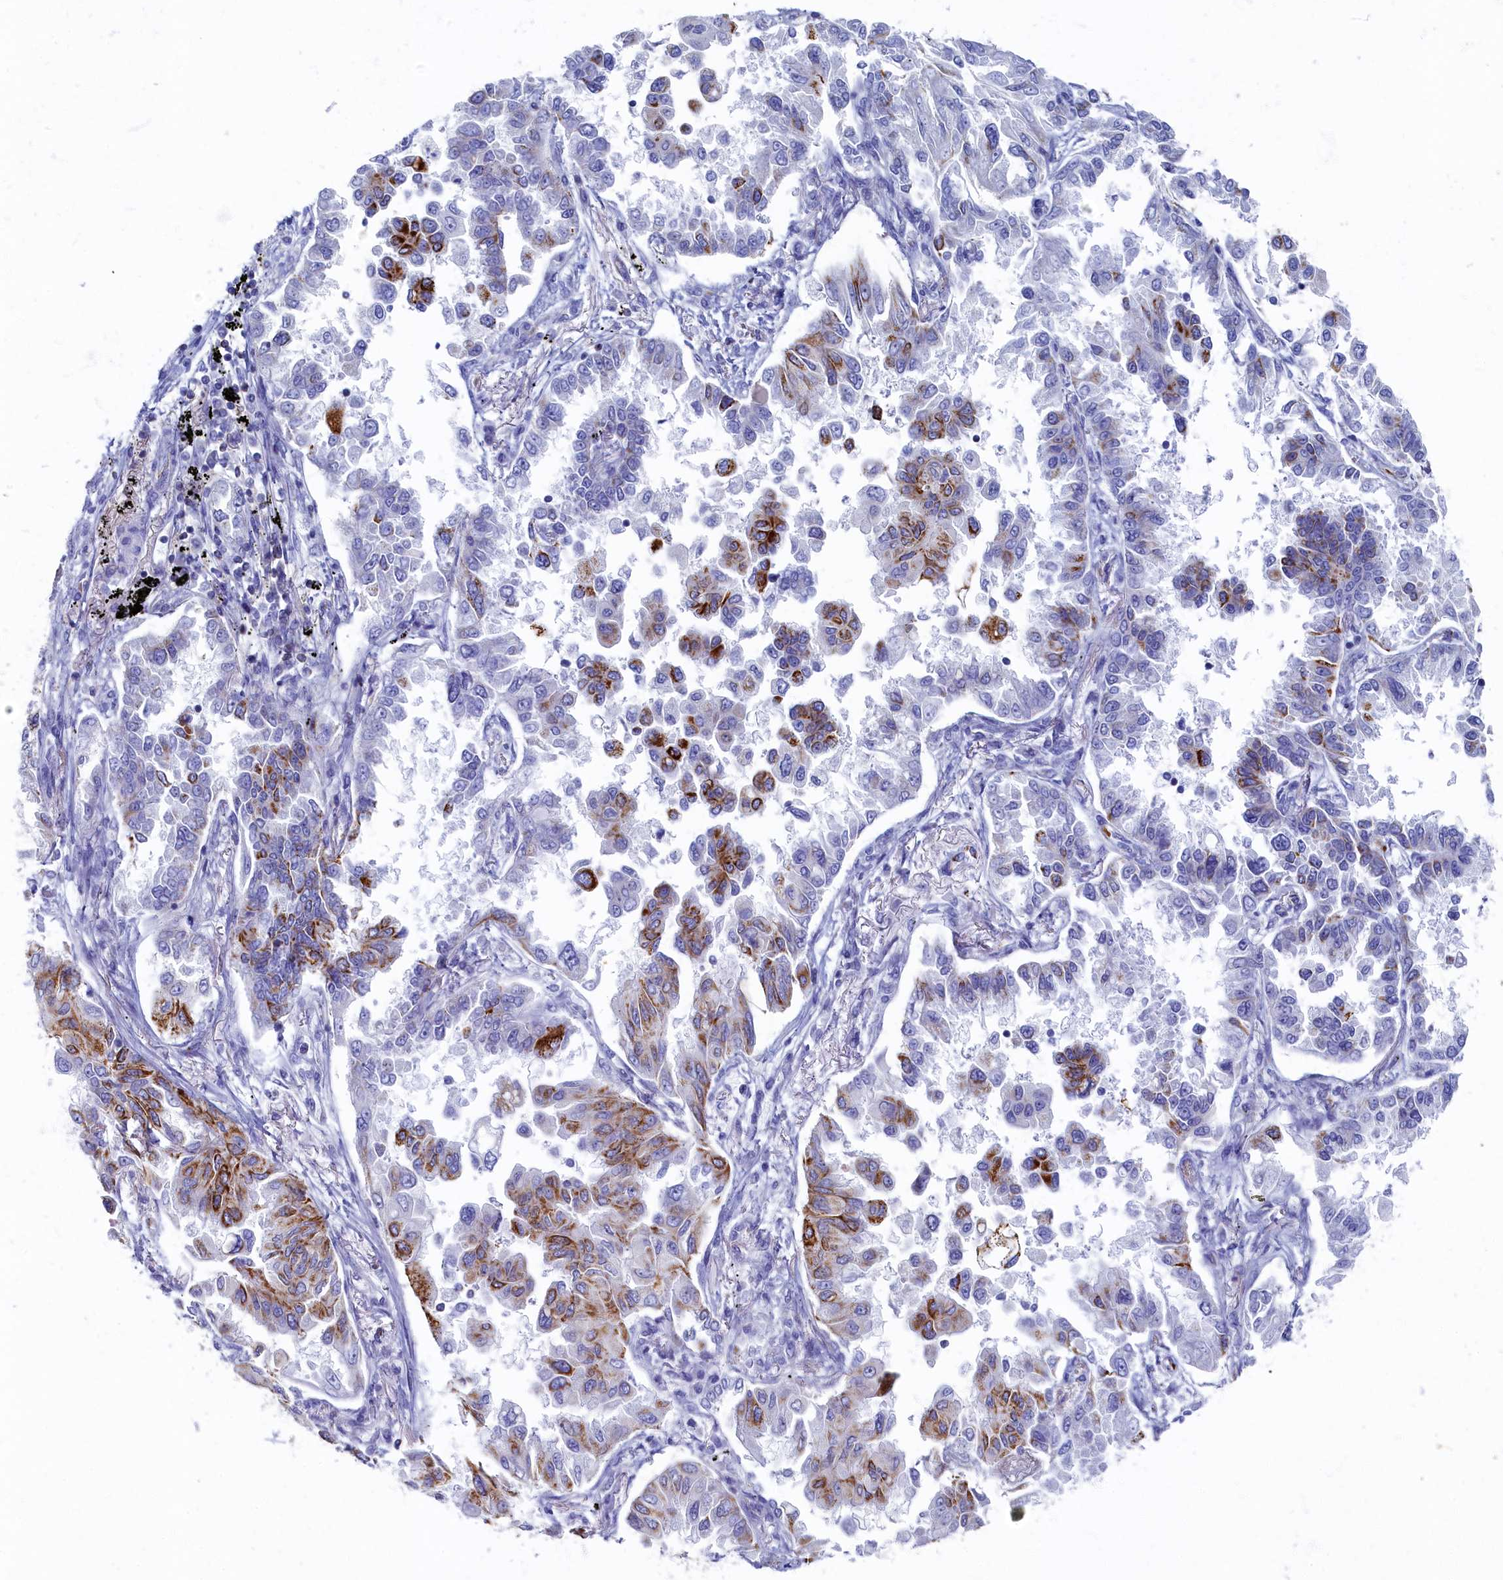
{"staining": {"intensity": "strong", "quantity": "25%-75%", "location": "cytoplasmic/membranous"}, "tissue": "lung cancer", "cell_type": "Tumor cells", "image_type": "cancer", "snomed": [{"axis": "morphology", "description": "Adenocarcinoma, NOS"}, {"axis": "topography", "description": "Lung"}], "caption": "Tumor cells display high levels of strong cytoplasmic/membranous positivity in approximately 25%-75% of cells in adenocarcinoma (lung).", "gene": "OCIAD2", "patient": {"sex": "female", "age": 67}}